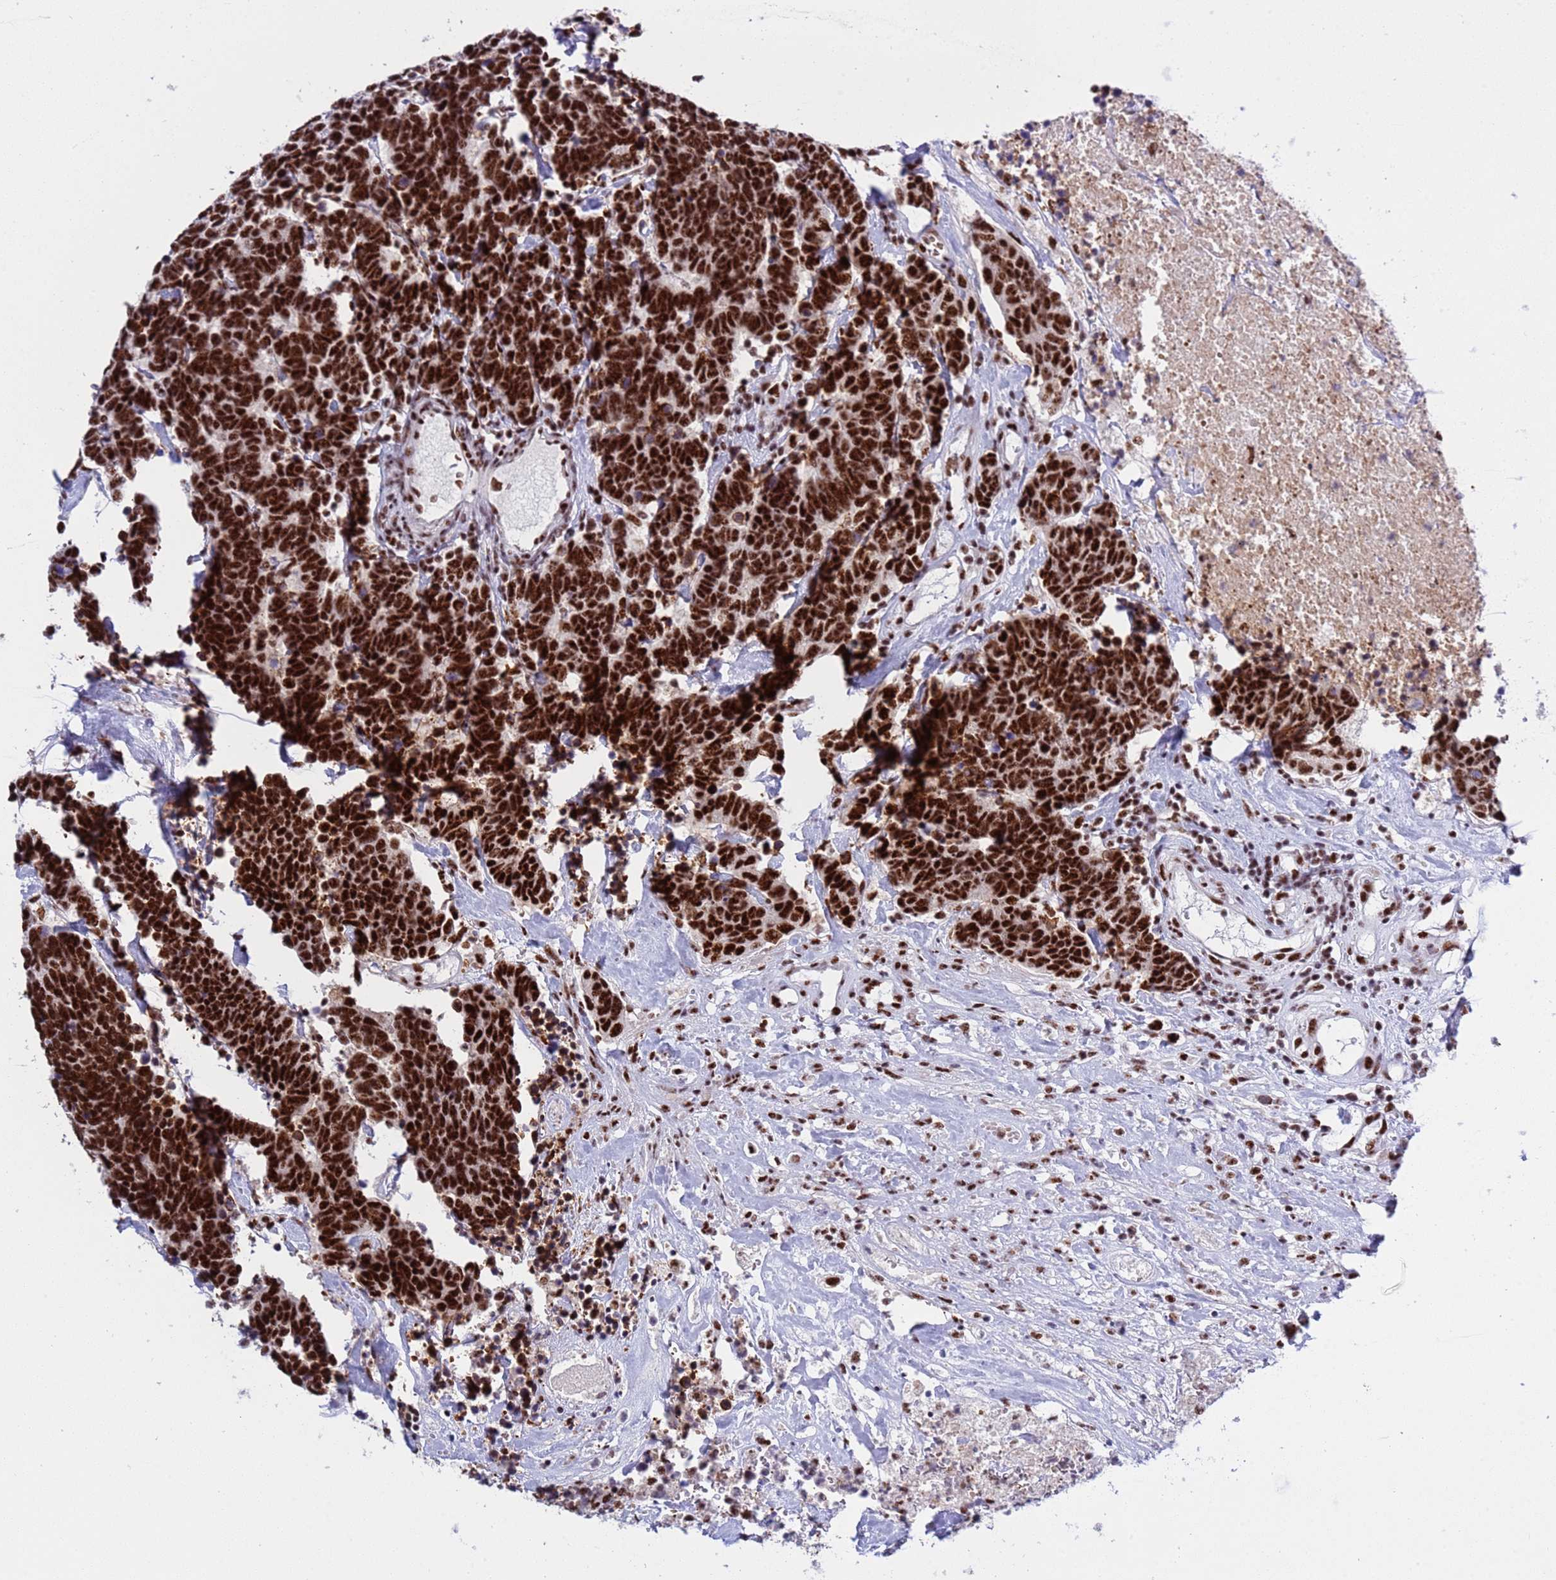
{"staining": {"intensity": "strong", "quantity": ">75%", "location": "nuclear"}, "tissue": "carcinoid", "cell_type": "Tumor cells", "image_type": "cancer", "snomed": [{"axis": "morphology", "description": "Carcinoma, NOS"}, {"axis": "morphology", "description": "Carcinoid, malignant, NOS"}, {"axis": "topography", "description": "Urinary bladder"}], "caption": "Protein expression analysis of human malignant carcinoid reveals strong nuclear expression in approximately >75% of tumor cells.", "gene": "THOC2", "patient": {"sex": "male", "age": 57}}